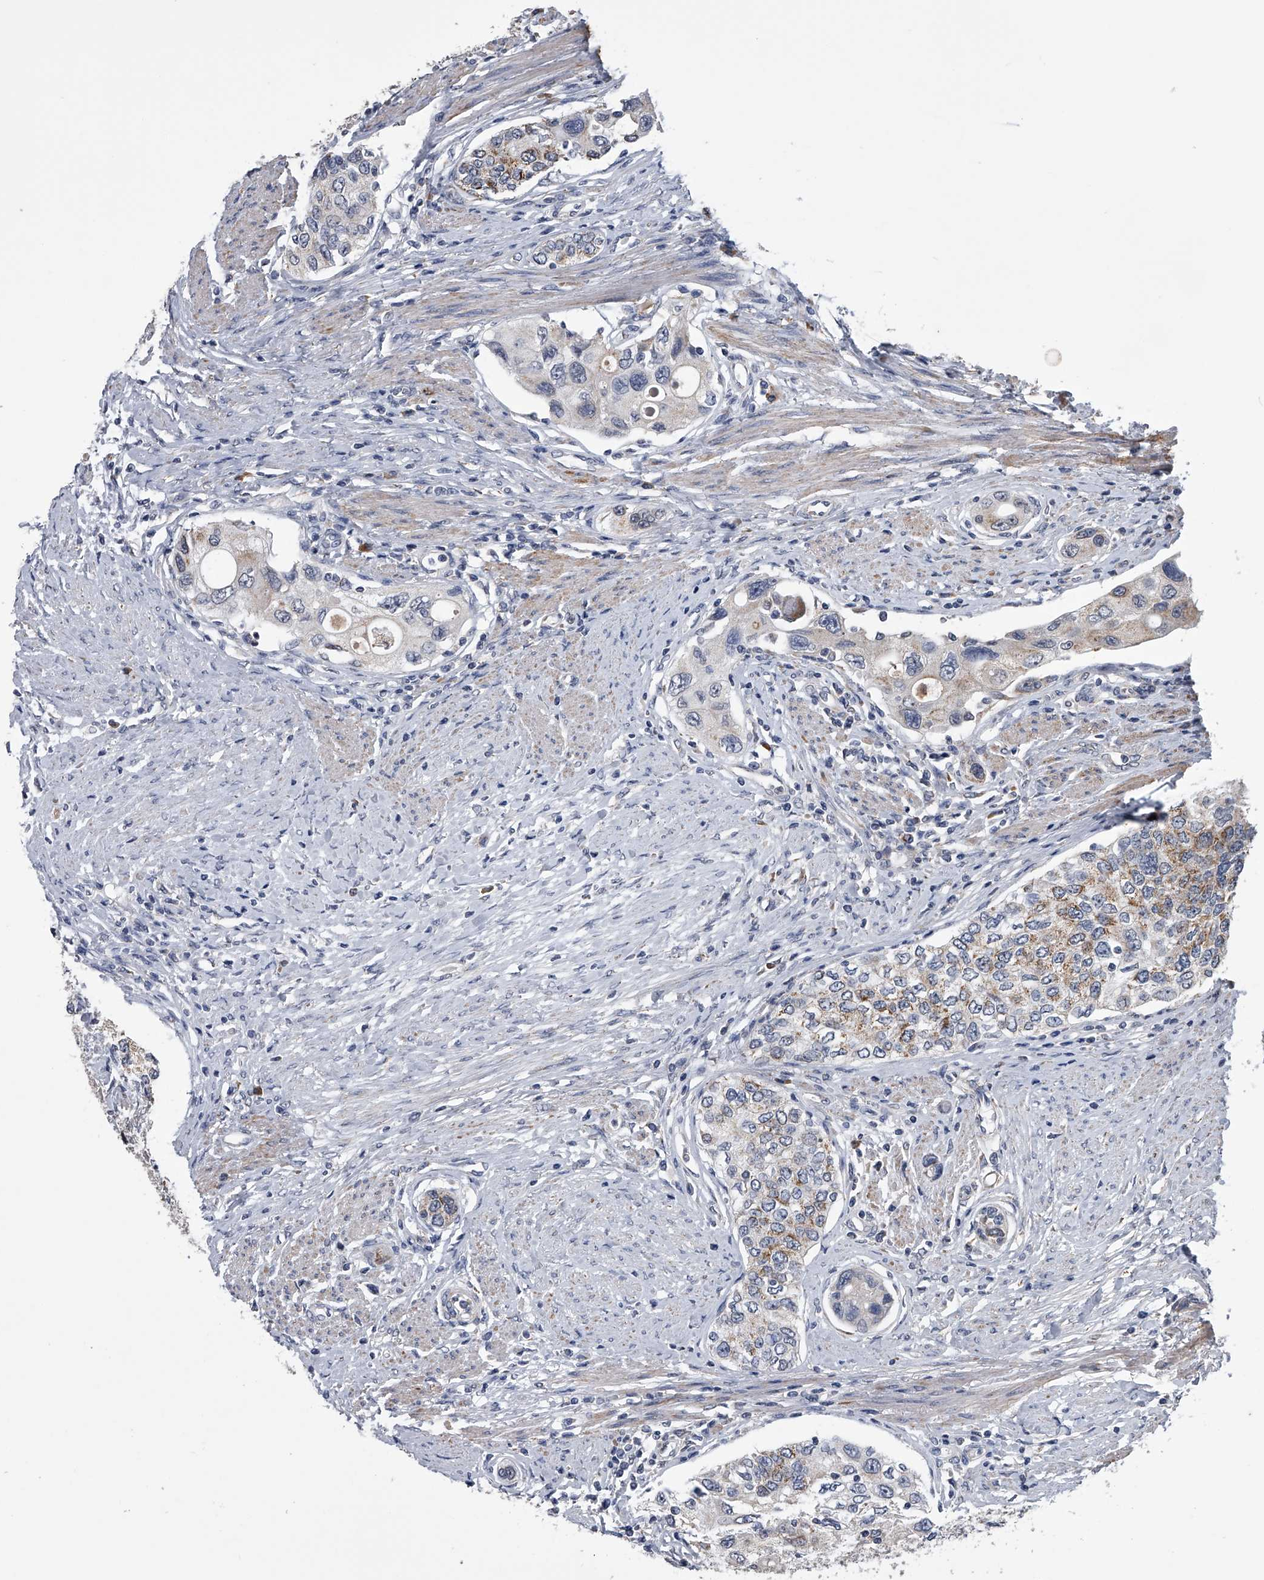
{"staining": {"intensity": "weak", "quantity": ">75%", "location": "cytoplasmic/membranous"}, "tissue": "urothelial cancer", "cell_type": "Tumor cells", "image_type": "cancer", "snomed": [{"axis": "morphology", "description": "Urothelial carcinoma, High grade"}, {"axis": "topography", "description": "Urinary bladder"}], "caption": "Weak cytoplasmic/membranous staining for a protein is present in approximately >75% of tumor cells of urothelial carcinoma (high-grade) using immunohistochemistry.", "gene": "OAT", "patient": {"sex": "female", "age": 56}}